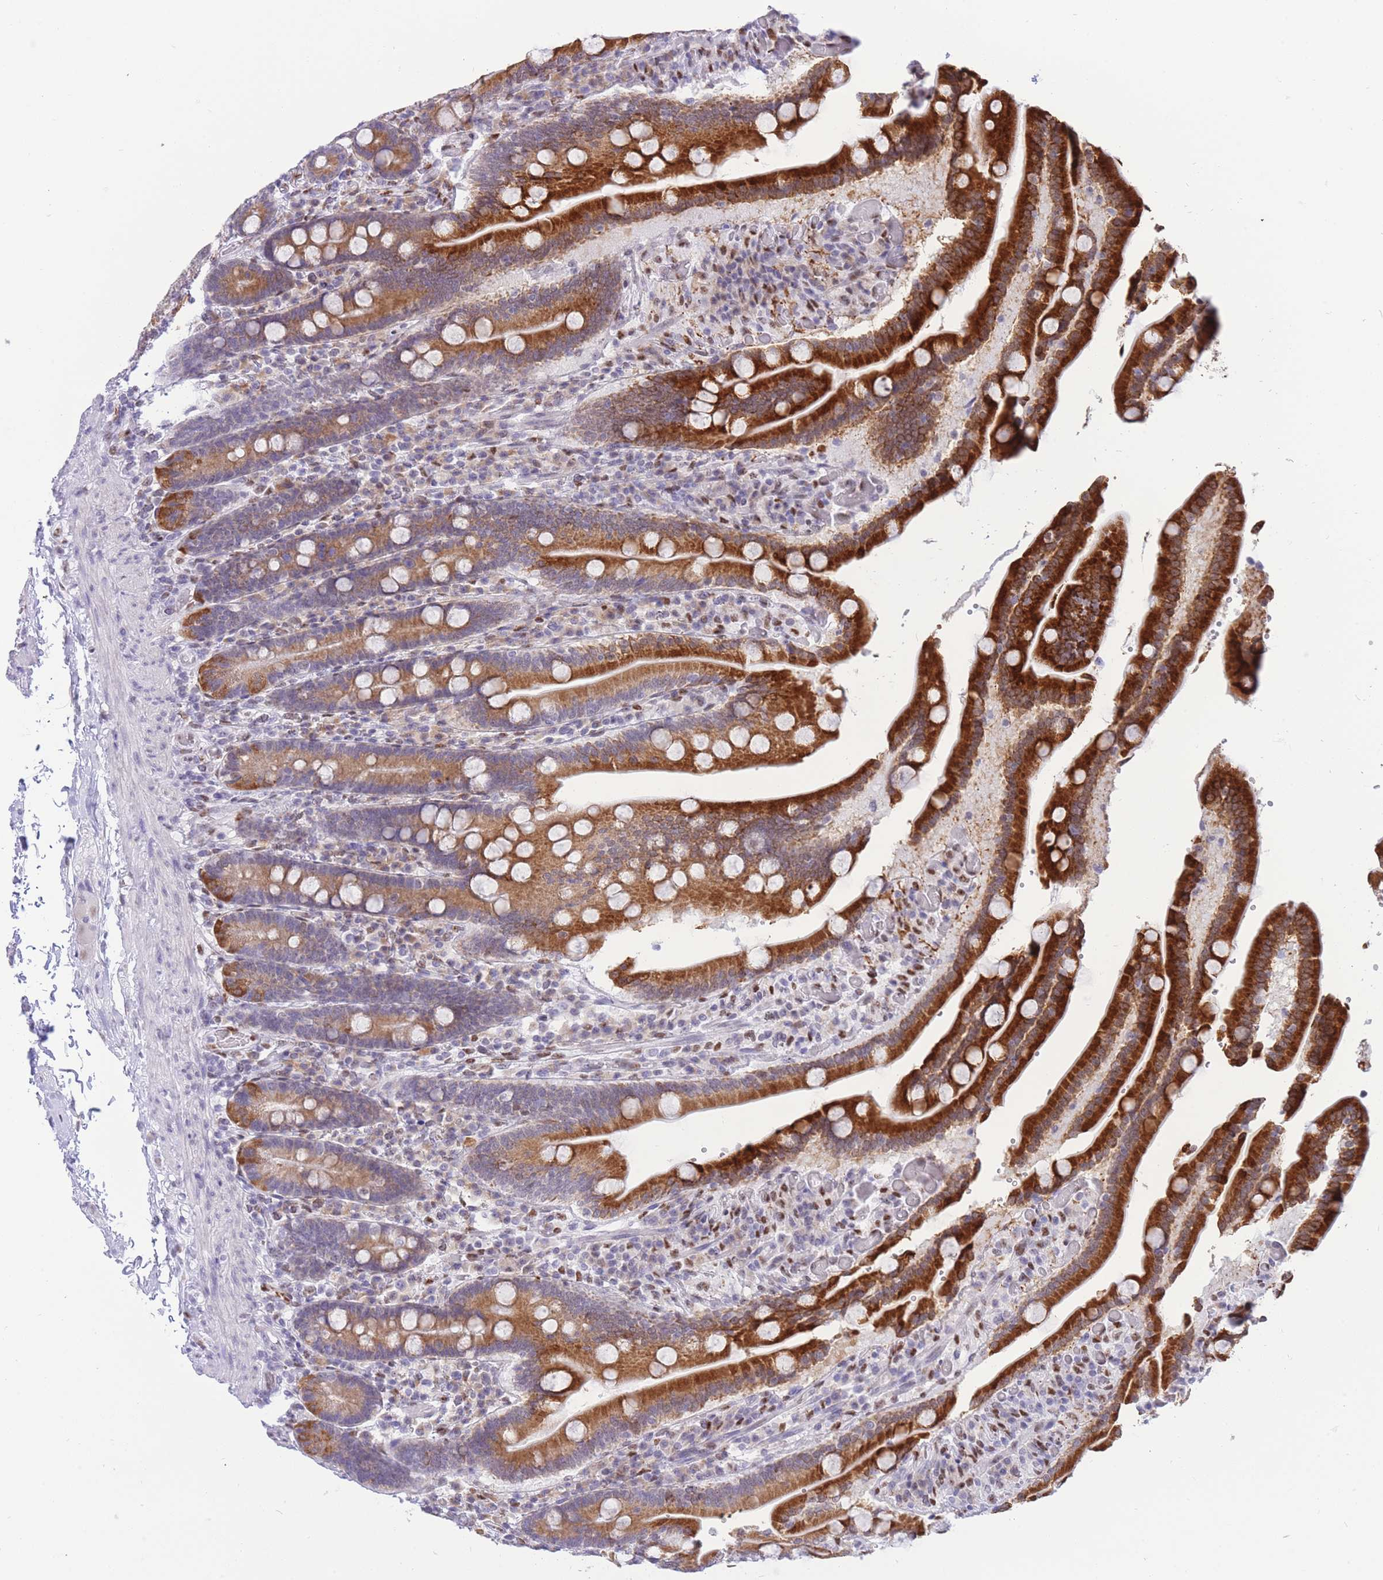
{"staining": {"intensity": "strong", "quantity": ">75%", "location": "cytoplasmic/membranous"}, "tissue": "duodenum", "cell_type": "Glandular cells", "image_type": "normal", "snomed": [{"axis": "morphology", "description": "Normal tissue, NOS"}, {"axis": "topography", "description": "Duodenum"}], "caption": "Protein analysis of benign duodenum exhibits strong cytoplasmic/membranous staining in approximately >75% of glandular cells.", "gene": "FAM153A", "patient": {"sex": "female", "age": 62}}